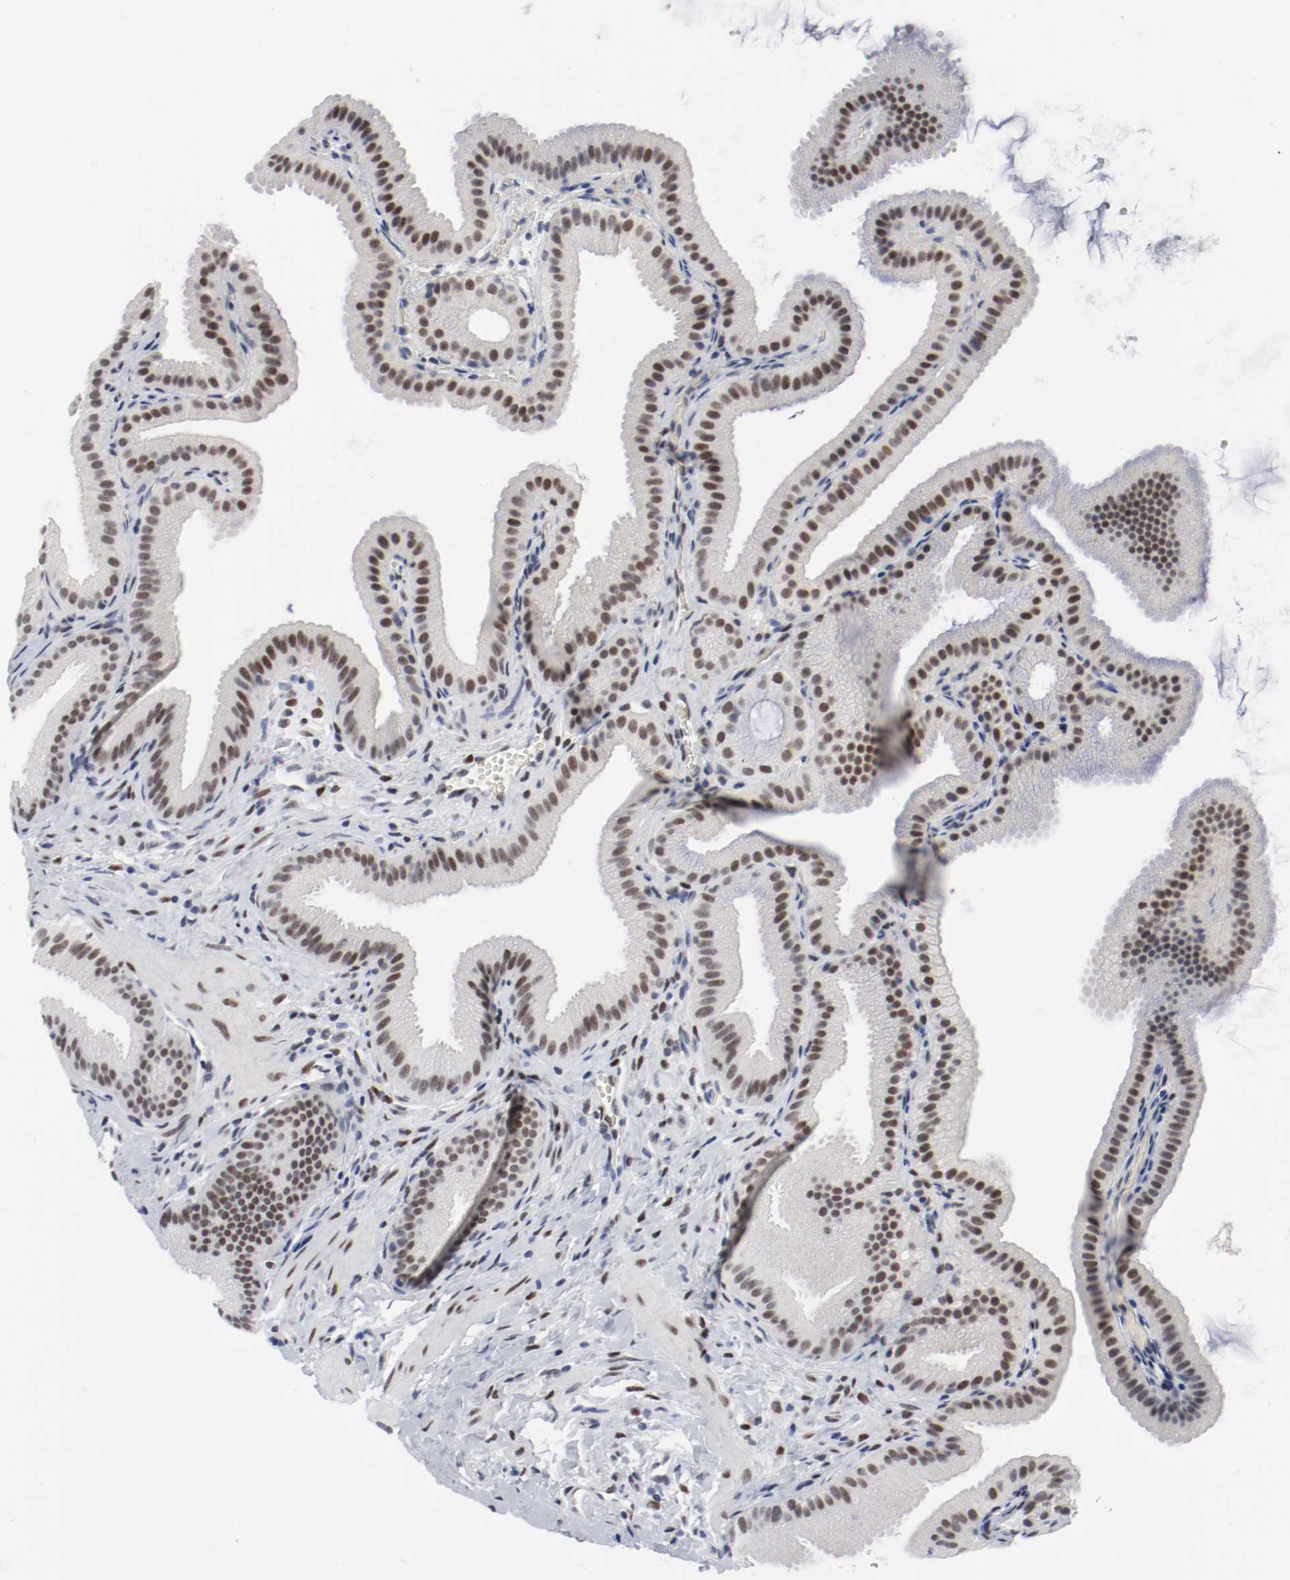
{"staining": {"intensity": "moderate", "quantity": ">75%", "location": "nuclear"}, "tissue": "gallbladder", "cell_type": "Glandular cells", "image_type": "normal", "snomed": [{"axis": "morphology", "description": "Normal tissue, NOS"}, {"axis": "topography", "description": "Gallbladder"}], "caption": "Immunohistochemistry micrograph of normal gallbladder stained for a protein (brown), which exhibits medium levels of moderate nuclear positivity in approximately >75% of glandular cells.", "gene": "ARNT", "patient": {"sex": "female", "age": 63}}